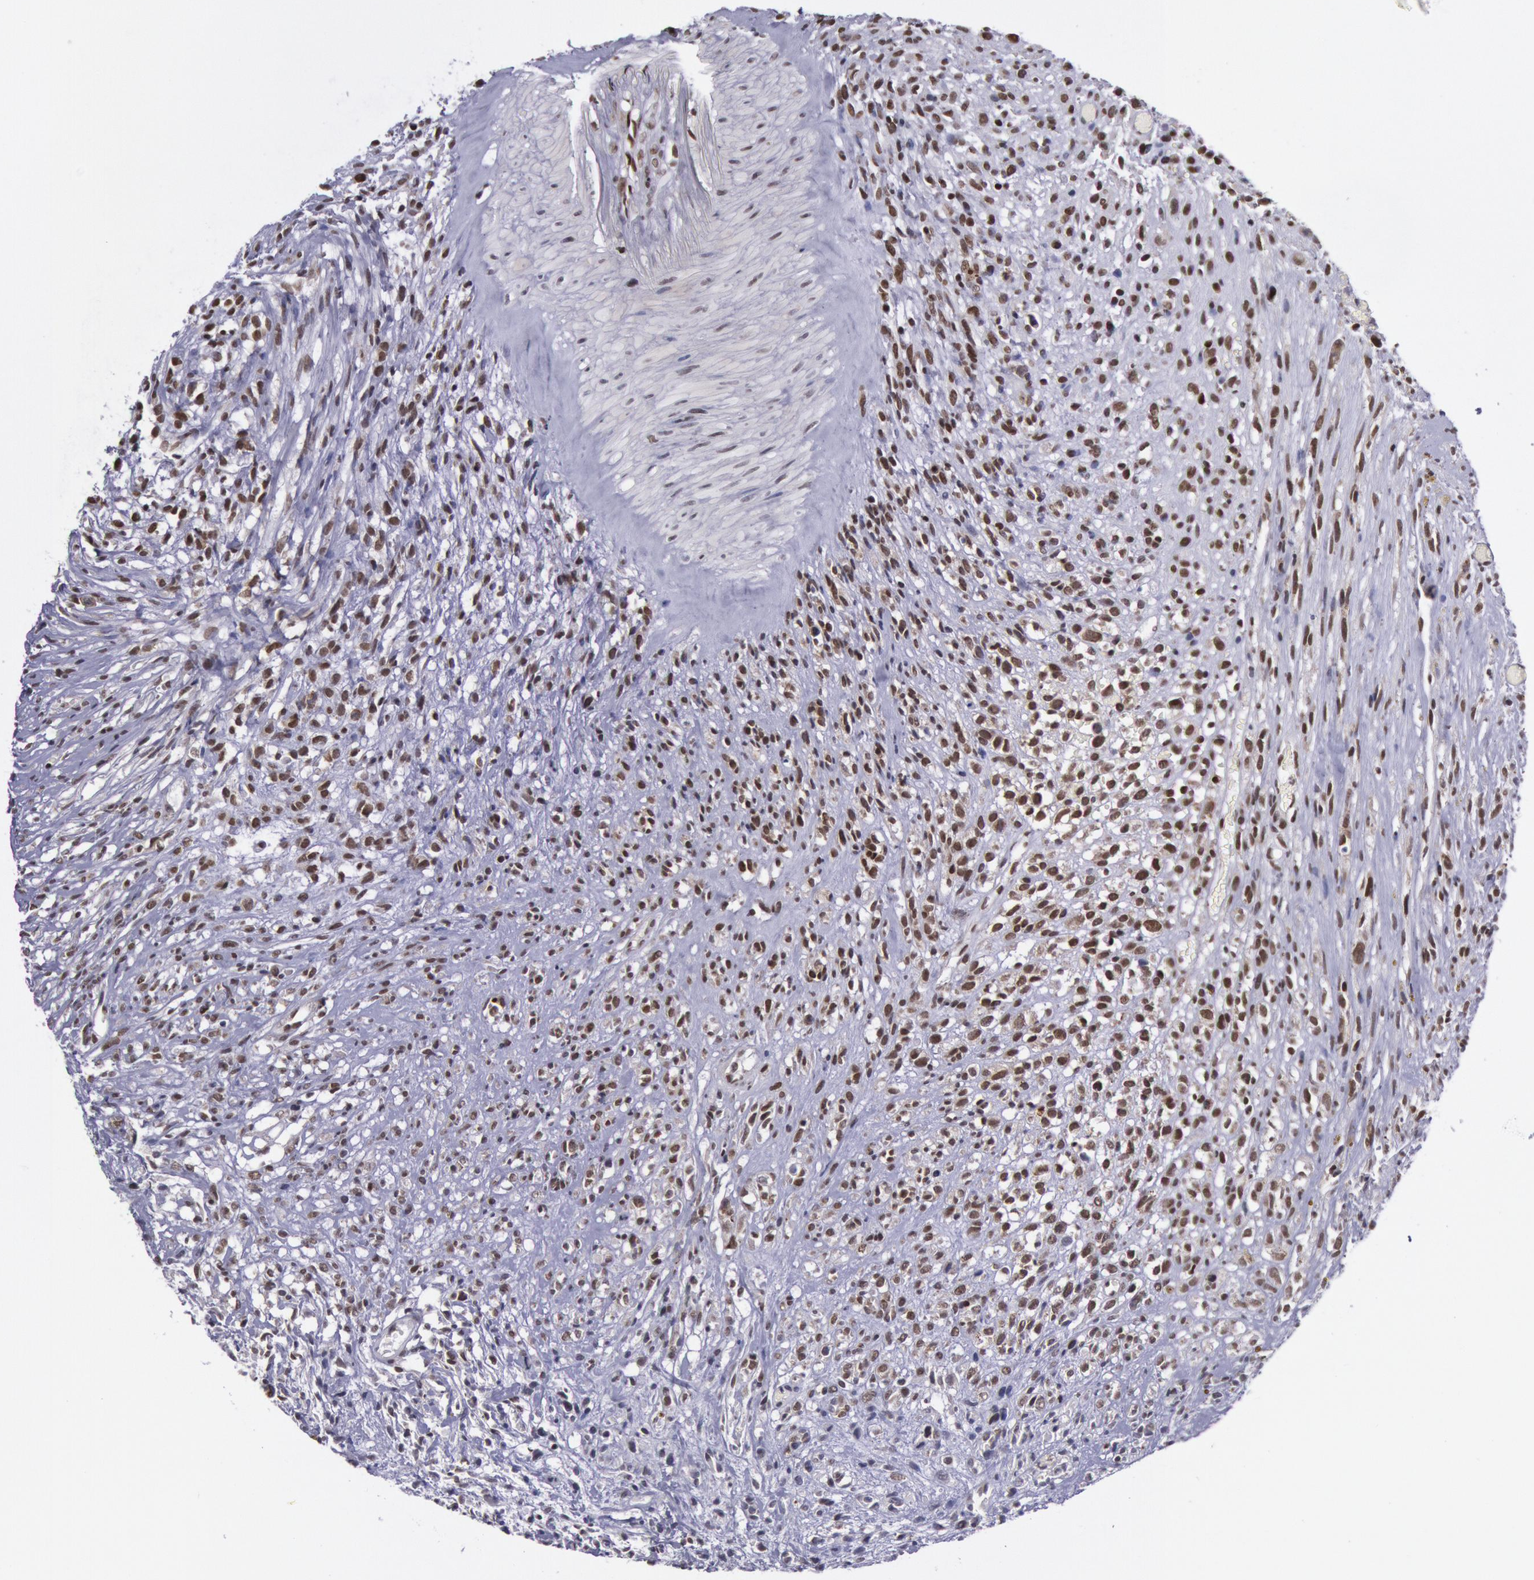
{"staining": {"intensity": "strong", "quantity": ">75%", "location": "nuclear"}, "tissue": "glioma", "cell_type": "Tumor cells", "image_type": "cancer", "snomed": [{"axis": "morphology", "description": "Glioma, malignant, High grade"}, {"axis": "topography", "description": "Brain"}], "caption": "A photomicrograph of human malignant glioma (high-grade) stained for a protein exhibits strong nuclear brown staining in tumor cells. The staining was performed using DAB to visualize the protein expression in brown, while the nuclei were stained in blue with hematoxylin (Magnification: 20x).", "gene": "NKAP", "patient": {"sex": "male", "age": 66}}